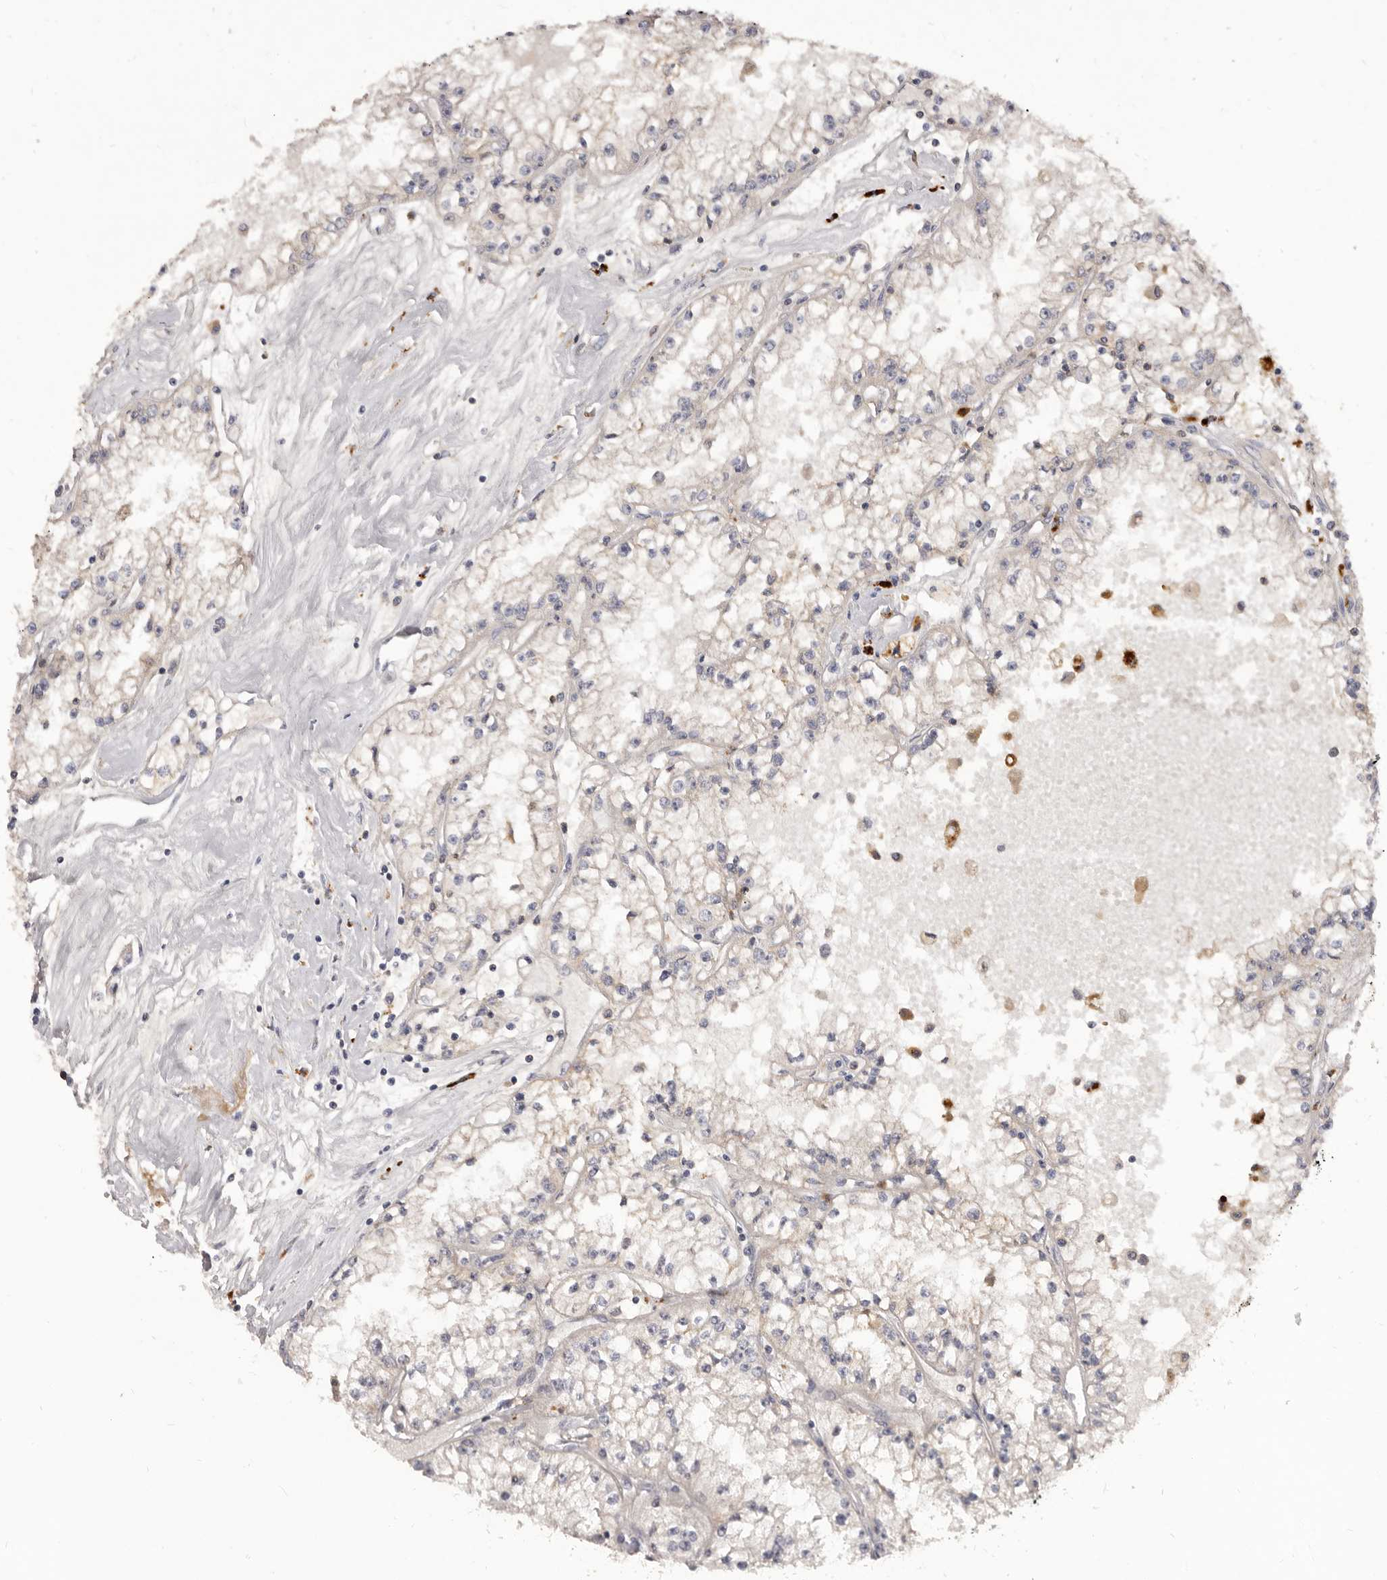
{"staining": {"intensity": "negative", "quantity": "none", "location": "none"}, "tissue": "renal cancer", "cell_type": "Tumor cells", "image_type": "cancer", "snomed": [{"axis": "morphology", "description": "Adenocarcinoma, NOS"}, {"axis": "topography", "description": "Kidney"}], "caption": "Adenocarcinoma (renal) stained for a protein using immunohistochemistry (IHC) reveals no staining tumor cells.", "gene": "ADAMTS20", "patient": {"sex": "male", "age": 56}}